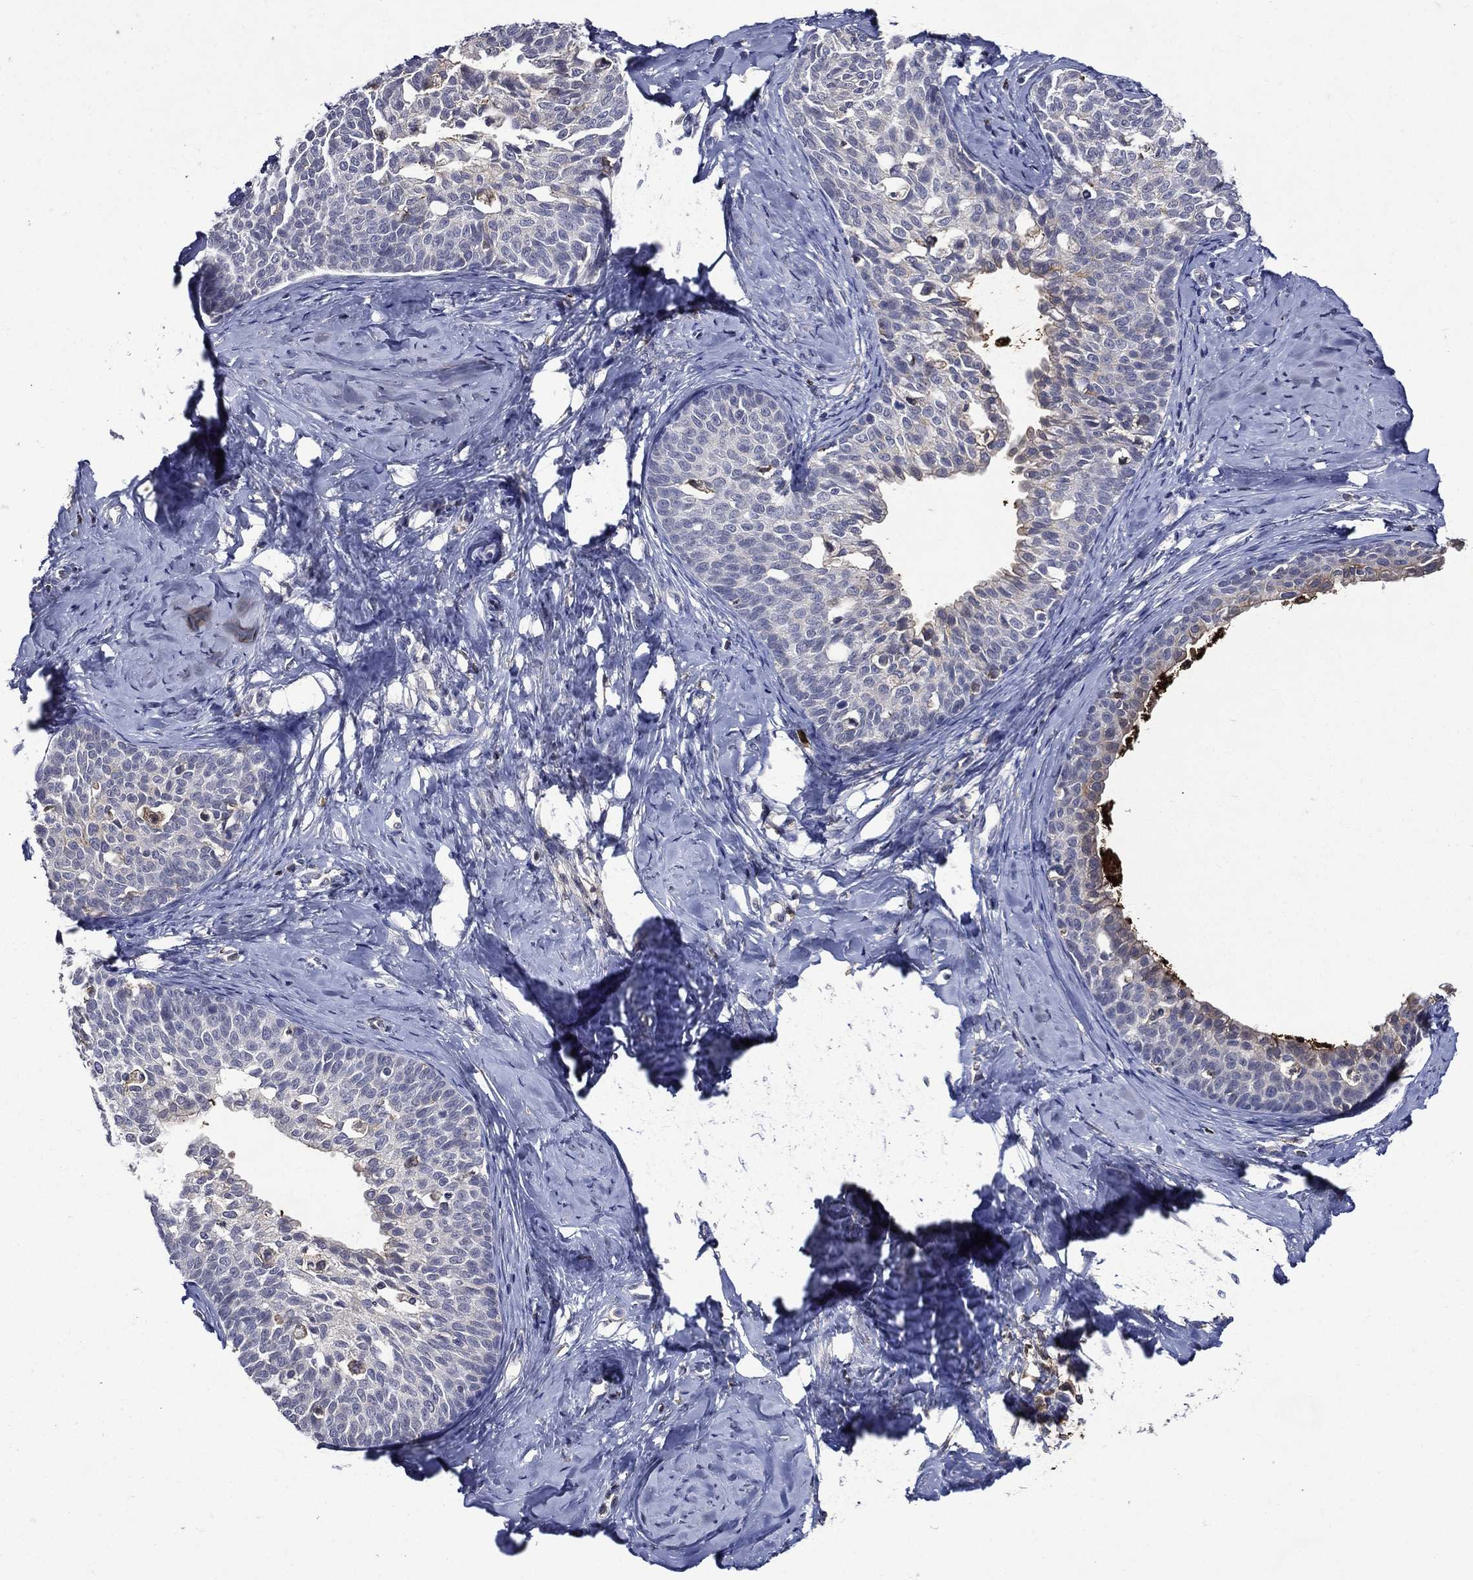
{"staining": {"intensity": "negative", "quantity": "none", "location": "none"}, "tissue": "cervical cancer", "cell_type": "Tumor cells", "image_type": "cancer", "snomed": [{"axis": "morphology", "description": "Squamous cell carcinoma, NOS"}, {"axis": "topography", "description": "Cervix"}], "caption": "There is no significant expression in tumor cells of cervical squamous cell carcinoma.", "gene": "GPR171", "patient": {"sex": "female", "age": 51}}